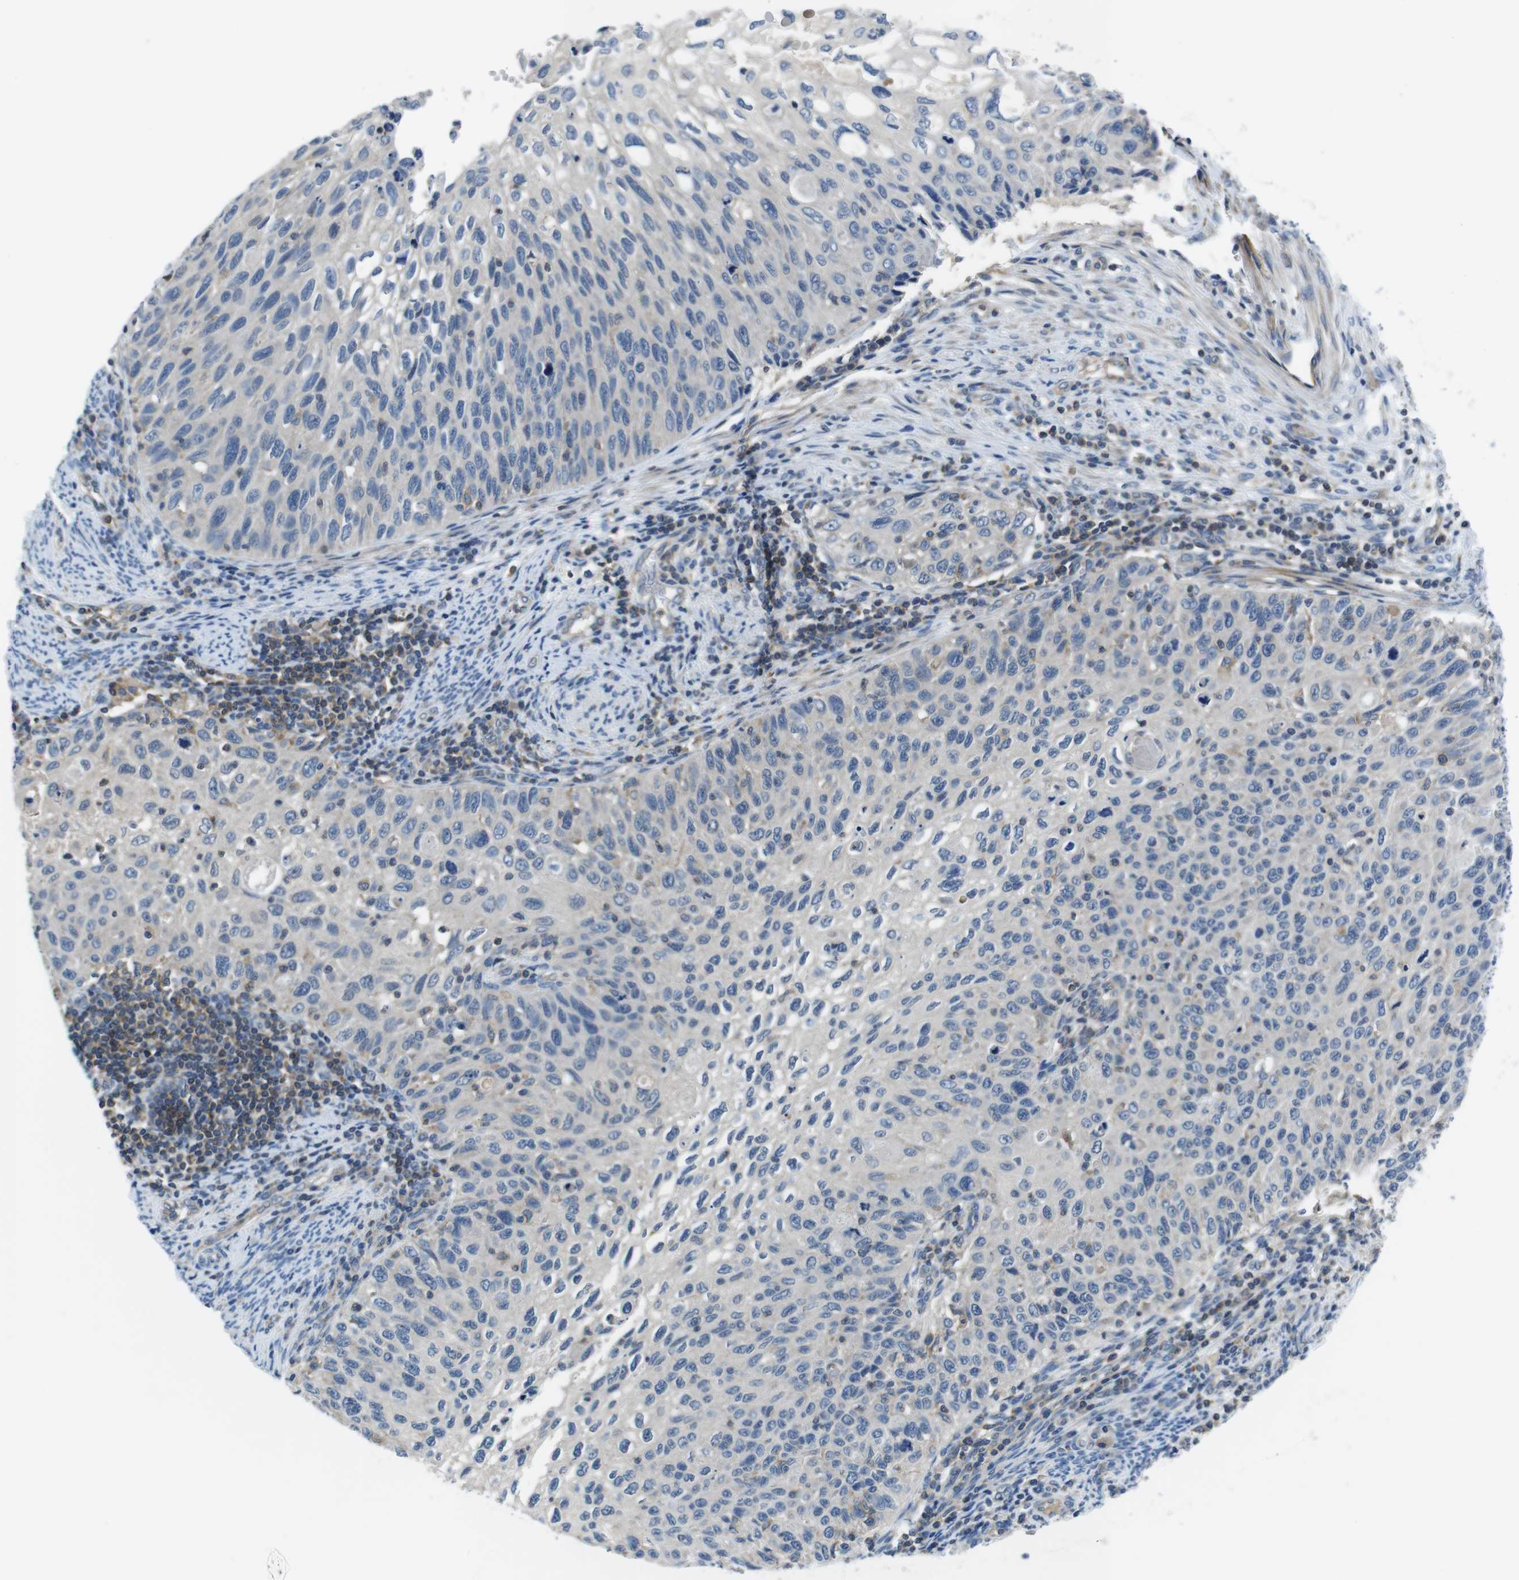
{"staining": {"intensity": "negative", "quantity": "none", "location": "none"}, "tissue": "cervical cancer", "cell_type": "Tumor cells", "image_type": "cancer", "snomed": [{"axis": "morphology", "description": "Squamous cell carcinoma, NOS"}, {"axis": "topography", "description": "Cervix"}], "caption": "There is no significant positivity in tumor cells of cervical cancer.", "gene": "PIK3CD", "patient": {"sex": "female", "age": 70}}